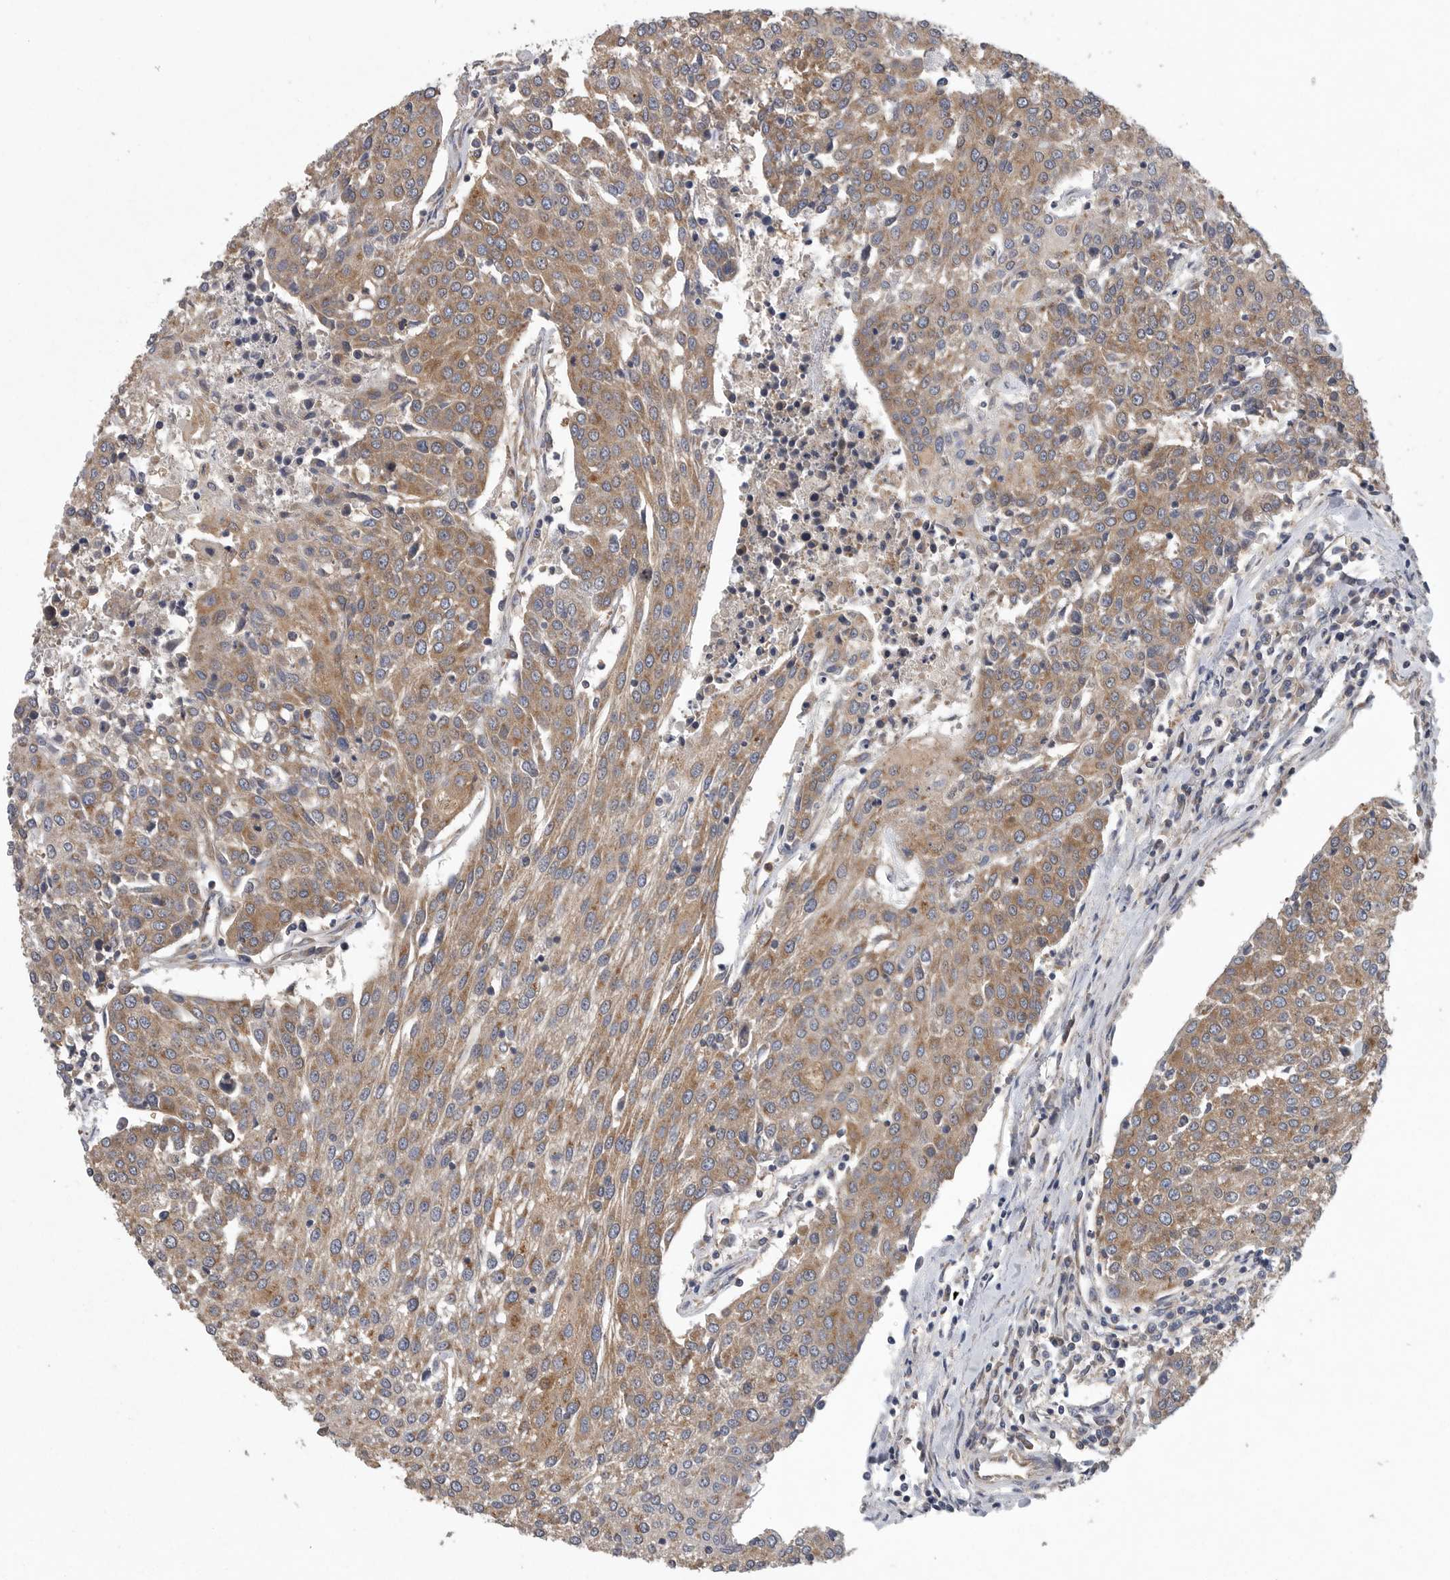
{"staining": {"intensity": "moderate", "quantity": ">75%", "location": "cytoplasmic/membranous"}, "tissue": "urothelial cancer", "cell_type": "Tumor cells", "image_type": "cancer", "snomed": [{"axis": "morphology", "description": "Urothelial carcinoma, High grade"}, {"axis": "topography", "description": "Urinary bladder"}], "caption": "High-grade urothelial carcinoma stained with a brown dye demonstrates moderate cytoplasmic/membranous positive expression in about >75% of tumor cells.", "gene": "OXR1", "patient": {"sex": "female", "age": 85}}